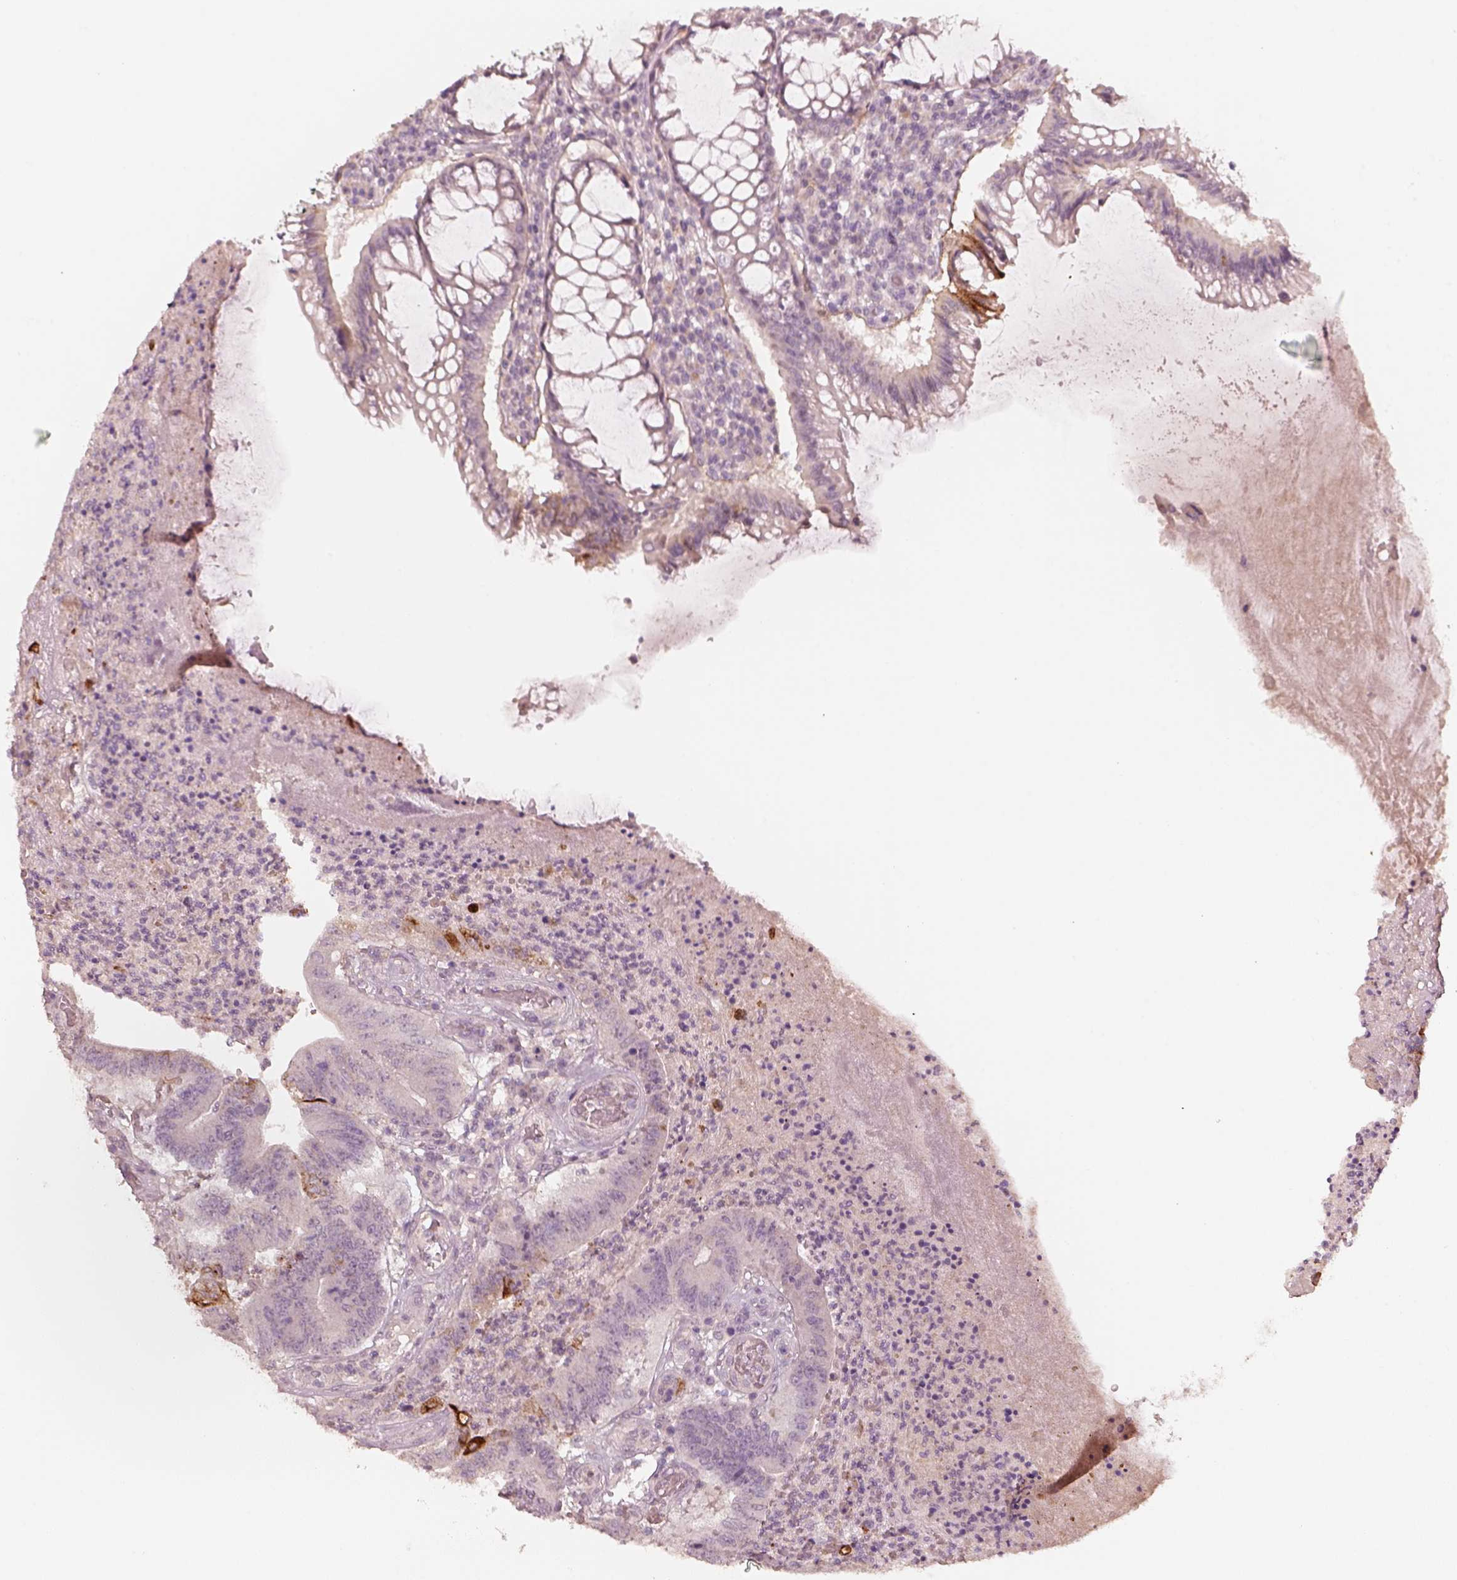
{"staining": {"intensity": "weak", "quantity": "<25%", "location": "cytoplasmic/membranous"}, "tissue": "colorectal cancer", "cell_type": "Tumor cells", "image_type": "cancer", "snomed": [{"axis": "morphology", "description": "Adenocarcinoma, NOS"}, {"axis": "topography", "description": "Colon"}], "caption": "Immunohistochemistry (IHC) of human colorectal cancer (adenocarcinoma) exhibits no positivity in tumor cells.", "gene": "LAMC2", "patient": {"sex": "female", "age": 70}}